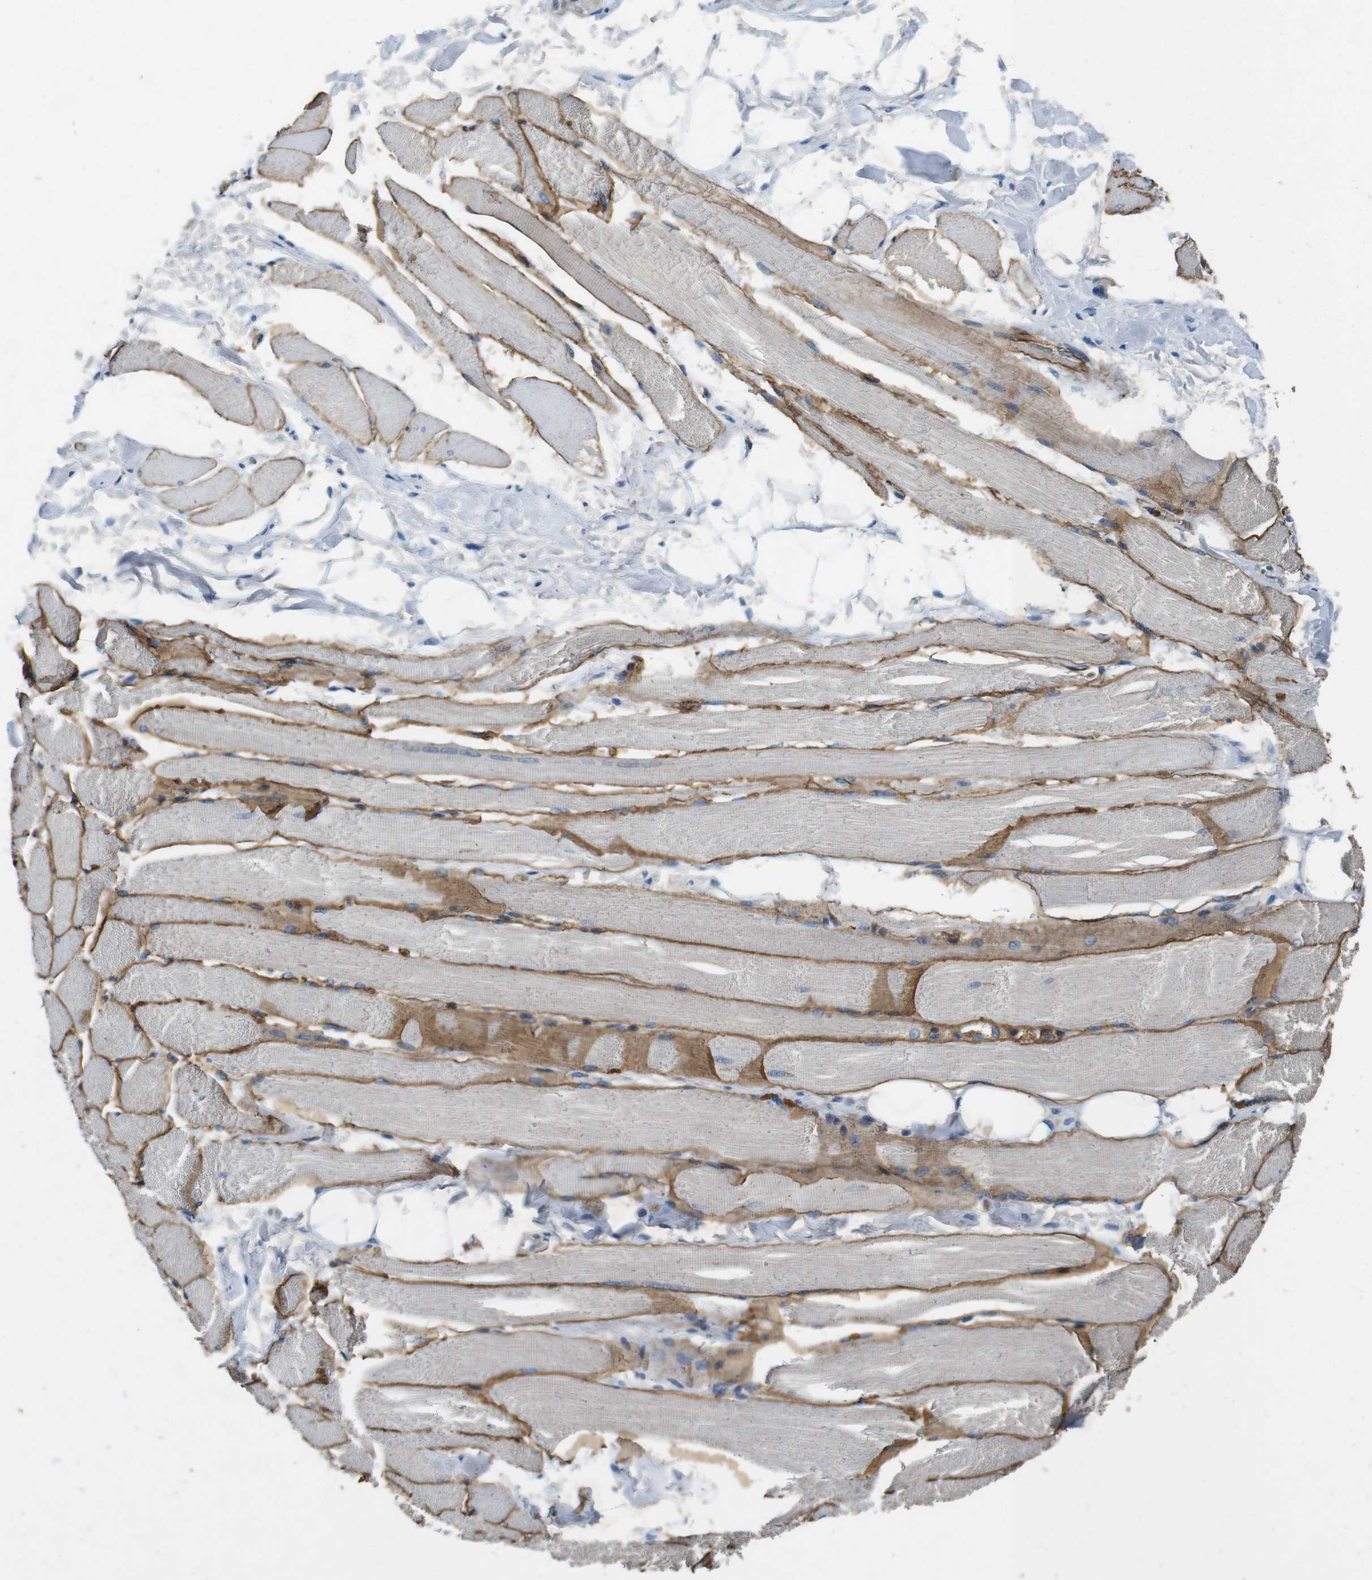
{"staining": {"intensity": "moderate", "quantity": ">75%", "location": "cytoplasmic/membranous"}, "tissue": "skeletal muscle", "cell_type": "Myocytes", "image_type": "normal", "snomed": [{"axis": "morphology", "description": "Normal tissue, NOS"}, {"axis": "topography", "description": "Skeletal muscle"}, {"axis": "topography", "description": "Peripheral nerve tissue"}], "caption": "Myocytes show moderate cytoplasmic/membranous positivity in about >75% of cells in benign skeletal muscle.", "gene": "DTNA", "patient": {"sex": "female", "age": 84}}